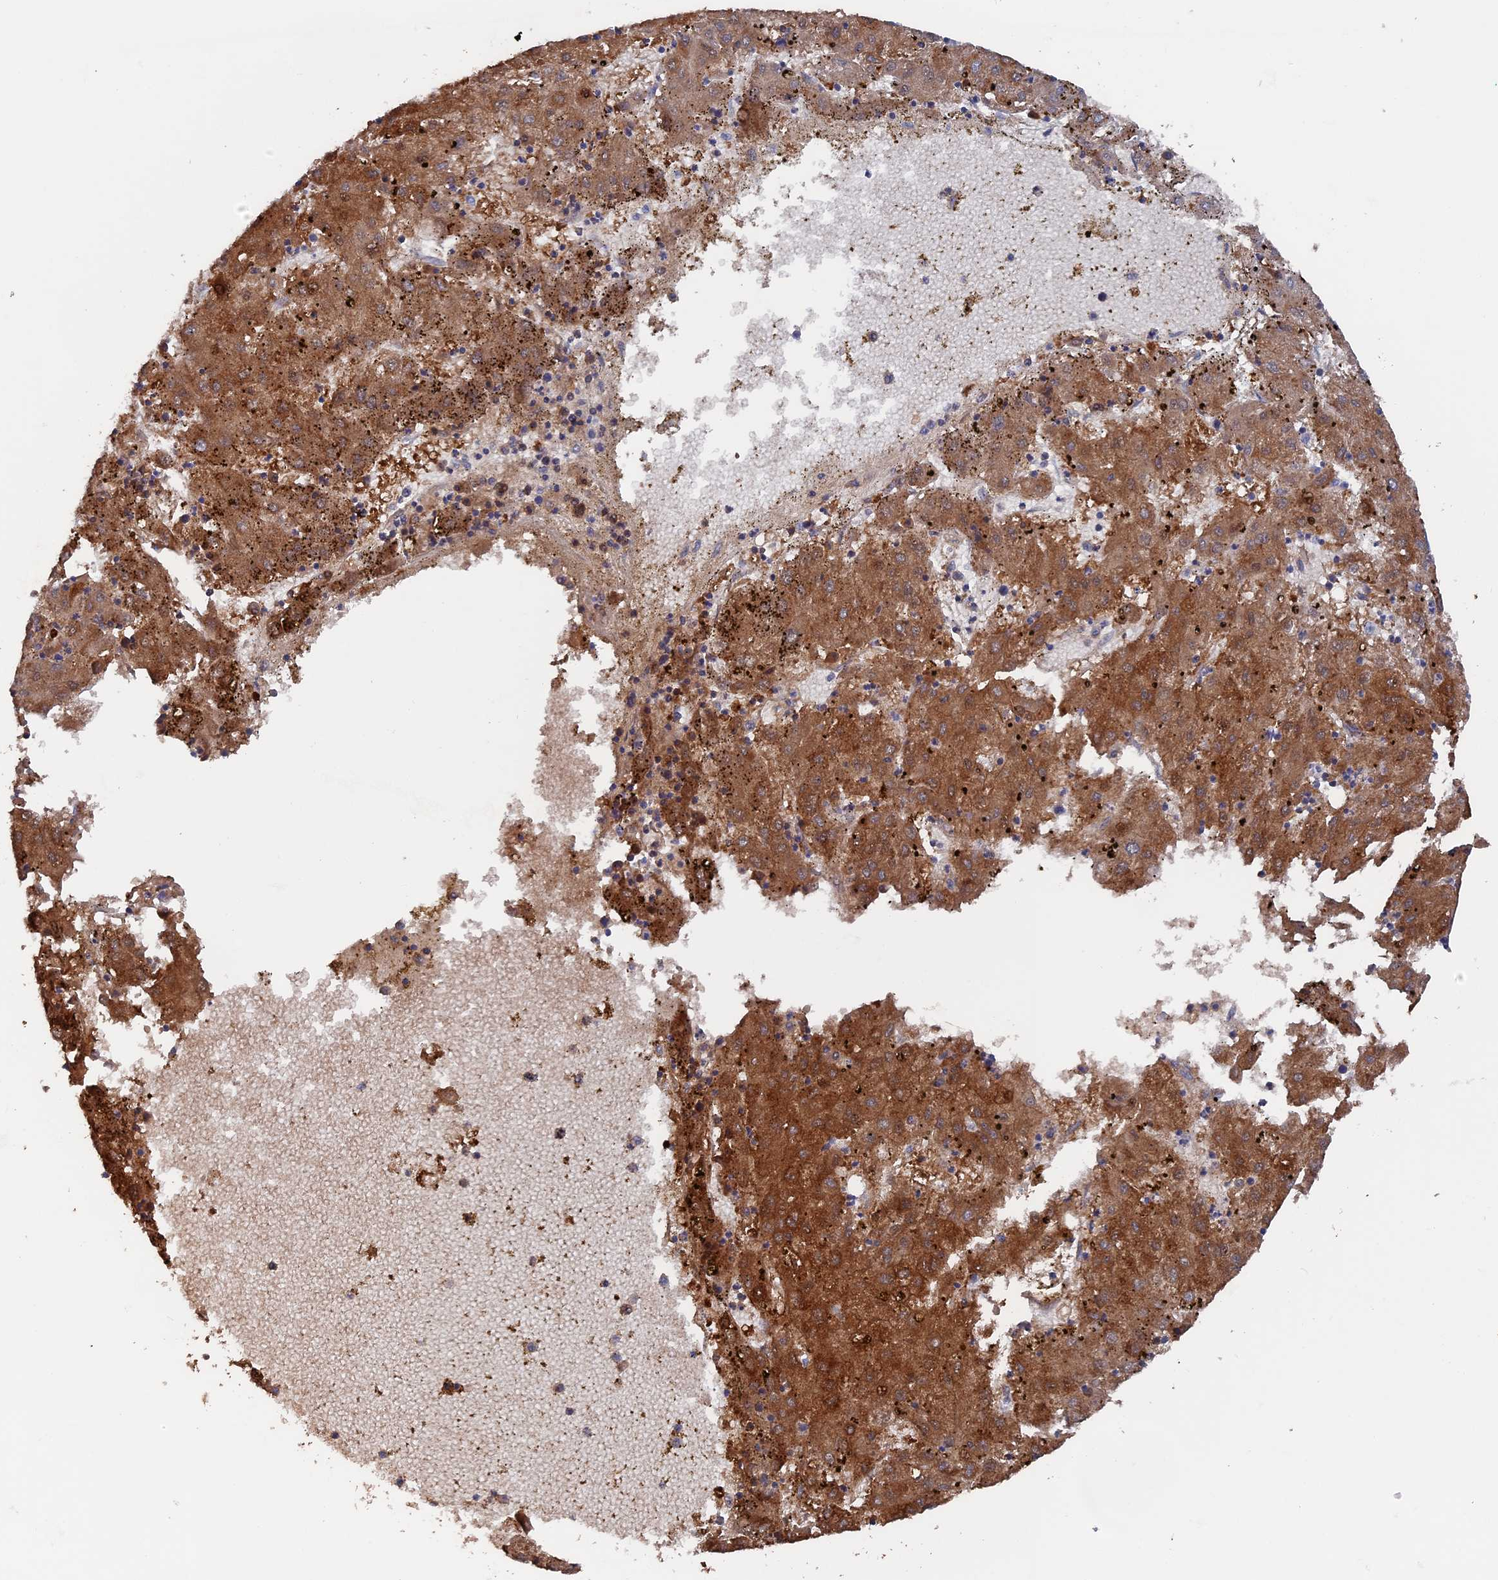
{"staining": {"intensity": "strong", "quantity": ">75%", "location": "cytoplasmic/membranous"}, "tissue": "liver cancer", "cell_type": "Tumor cells", "image_type": "cancer", "snomed": [{"axis": "morphology", "description": "Carcinoma, Hepatocellular, NOS"}, {"axis": "topography", "description": "Liver"}], "caption": "Human liver hepatocellular carcinoma stained with a brown dye displays strong cytoplasmic/membranous positive positivity in about >75% of tumor cells.", "gene": "SMG9", "patient": {"sex": "male", "age": 72}}